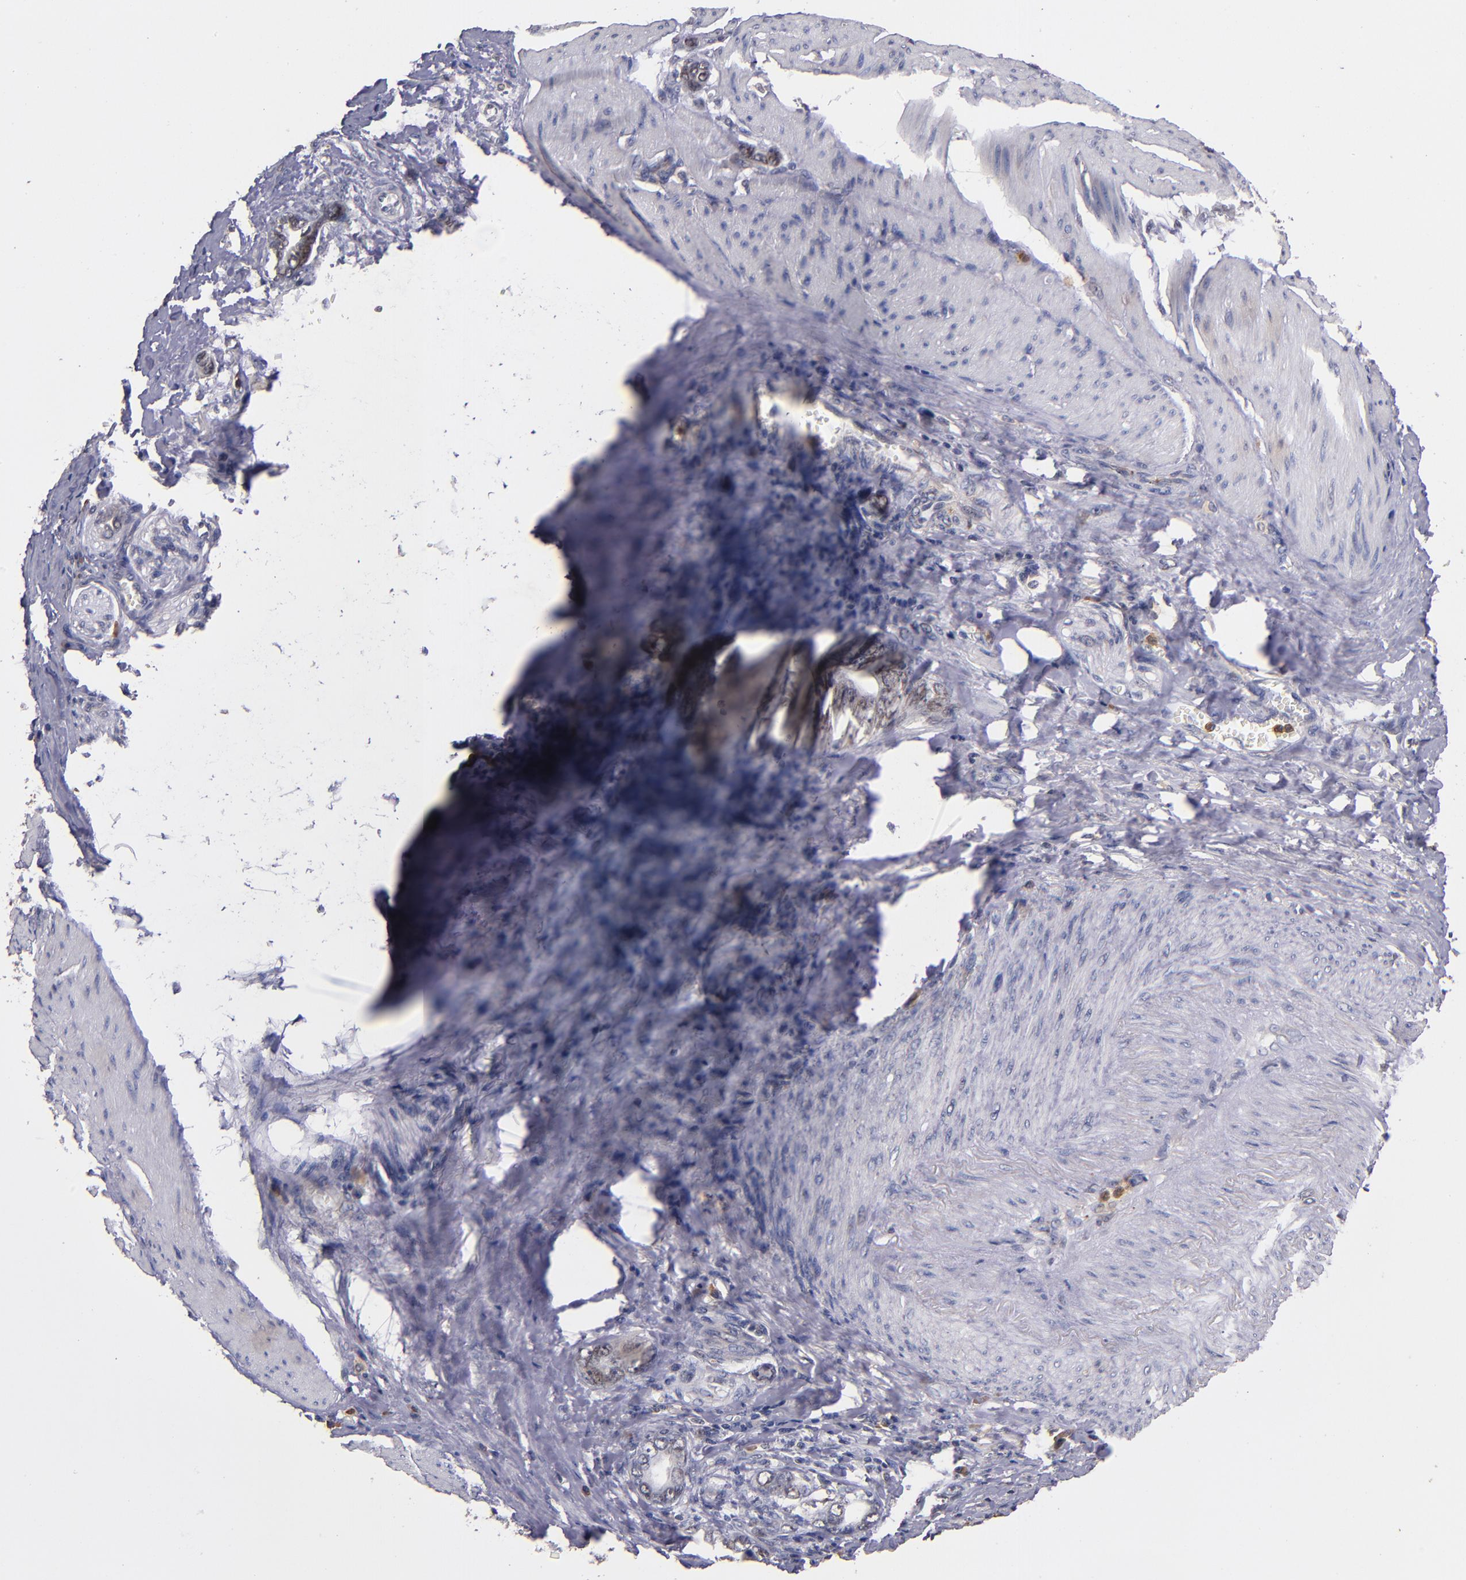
{"staining": {"intensity": "weak", "quantity": "25%-75%", "location": "nuclear"}, "tissue": "stomach cancer", "cell_type": "Tumor cells", "image_type": "cancer", "snomed": [{"axis": "morphology", "description": "Adenocarcinoma, NOS"}, {"axis": "topography", "description": "Stomach"}], "caption": "Approximately 25%-75% of tumor cells in stomach cancer (adenocarcinoma) reveal weak nuclear protein staining as visualized by brown immunohistochemical staining.", "gene": "TTLL12", "patient": {"sex": "male", "age": 78}}